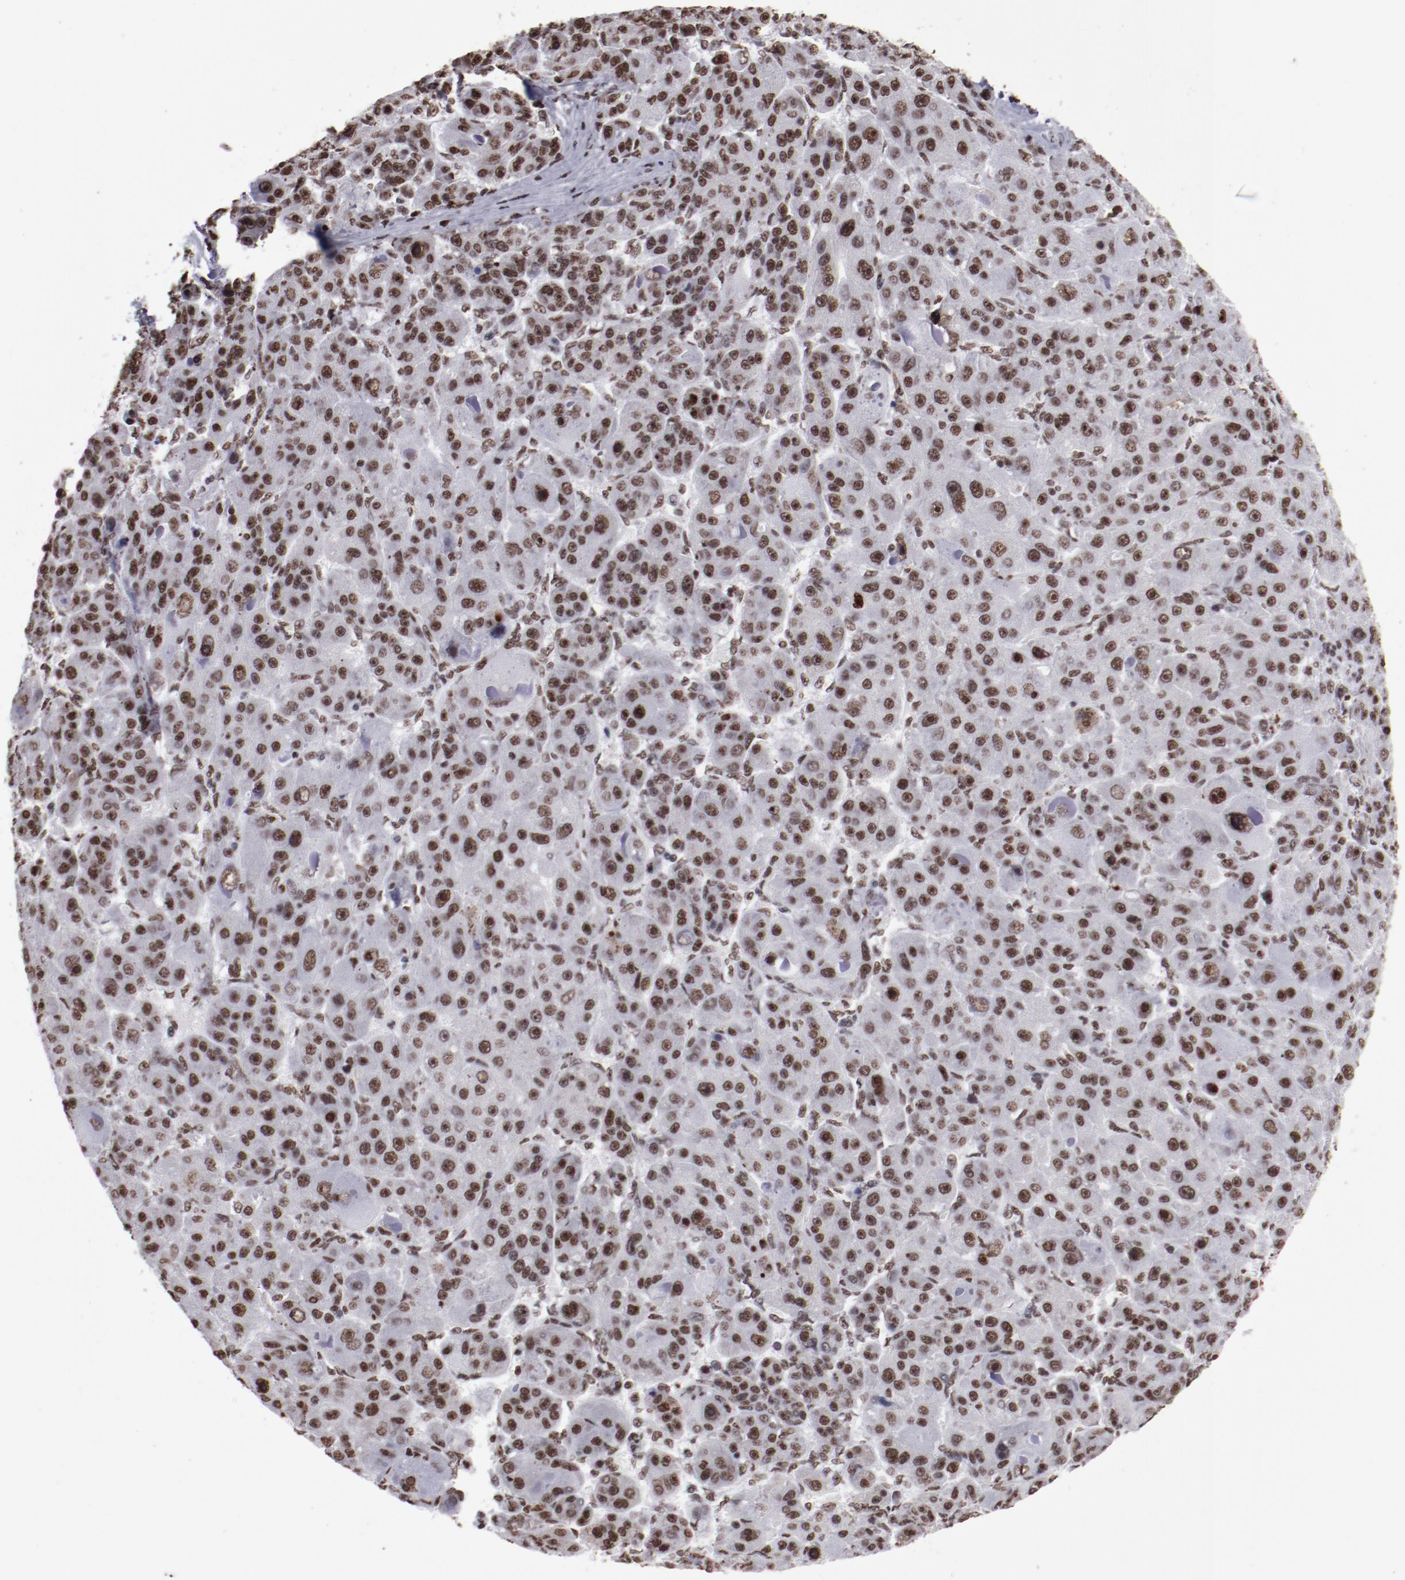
{"staining": {"intensity": "strong", "quantity": ">75%", "location": "nuclear"}, "tissue": "liver cancer", "cell_type": "Tumor cells", "image_type": "cancer", "snomed": [{"axis": "morphology", "description": "Carcinoma, Hepatocellular, NOS"}, {"axis": "topography", "description": "Liver"}], "caption": "Tumor cells show high levels of strong nuclear expression in about >75% of cells in human liver cancer (hepatocellular carcinoma).", "gene": "HNRNPA2B1", "patient": {"sex": "male", "age": 76}}